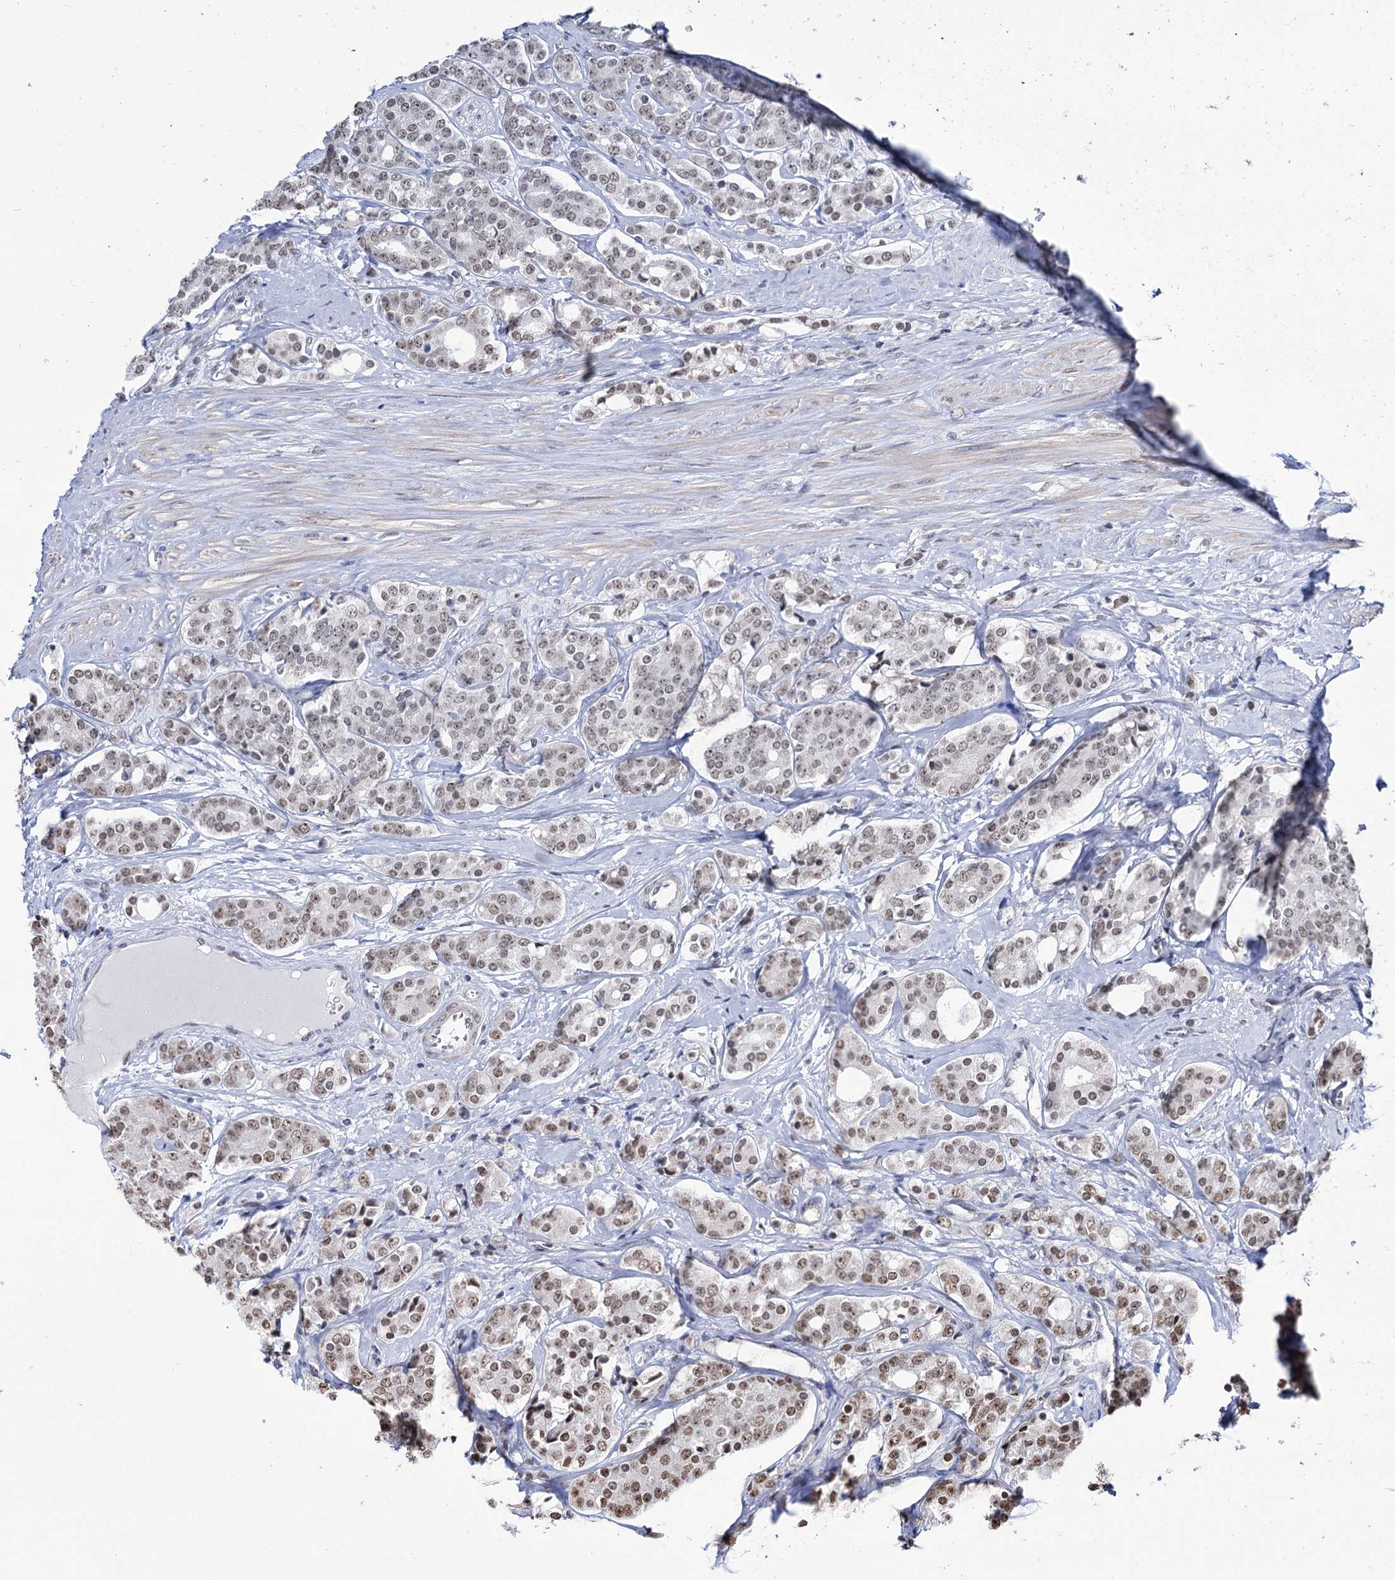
{"staining": {"intensity": "moderate", "quantity": "<25%", "location": "nuclear"}, "tissue": "prostate cancer", "cell_type": "Tumor cells", "image_type": "cancer", "snomed": [{"axis": "morphology", "description": "Adenocarcinoma, High grade"}, {"axis": "topography", "description": "Prostate"}], "caption": "This photomicrograph reveals IHC staining of human prostate cancer, with low moderate nuclear staining in approximately <25% of tumor cells.", "gene": "ABHD10", "patient": {"sex": "male", "age": 62}}